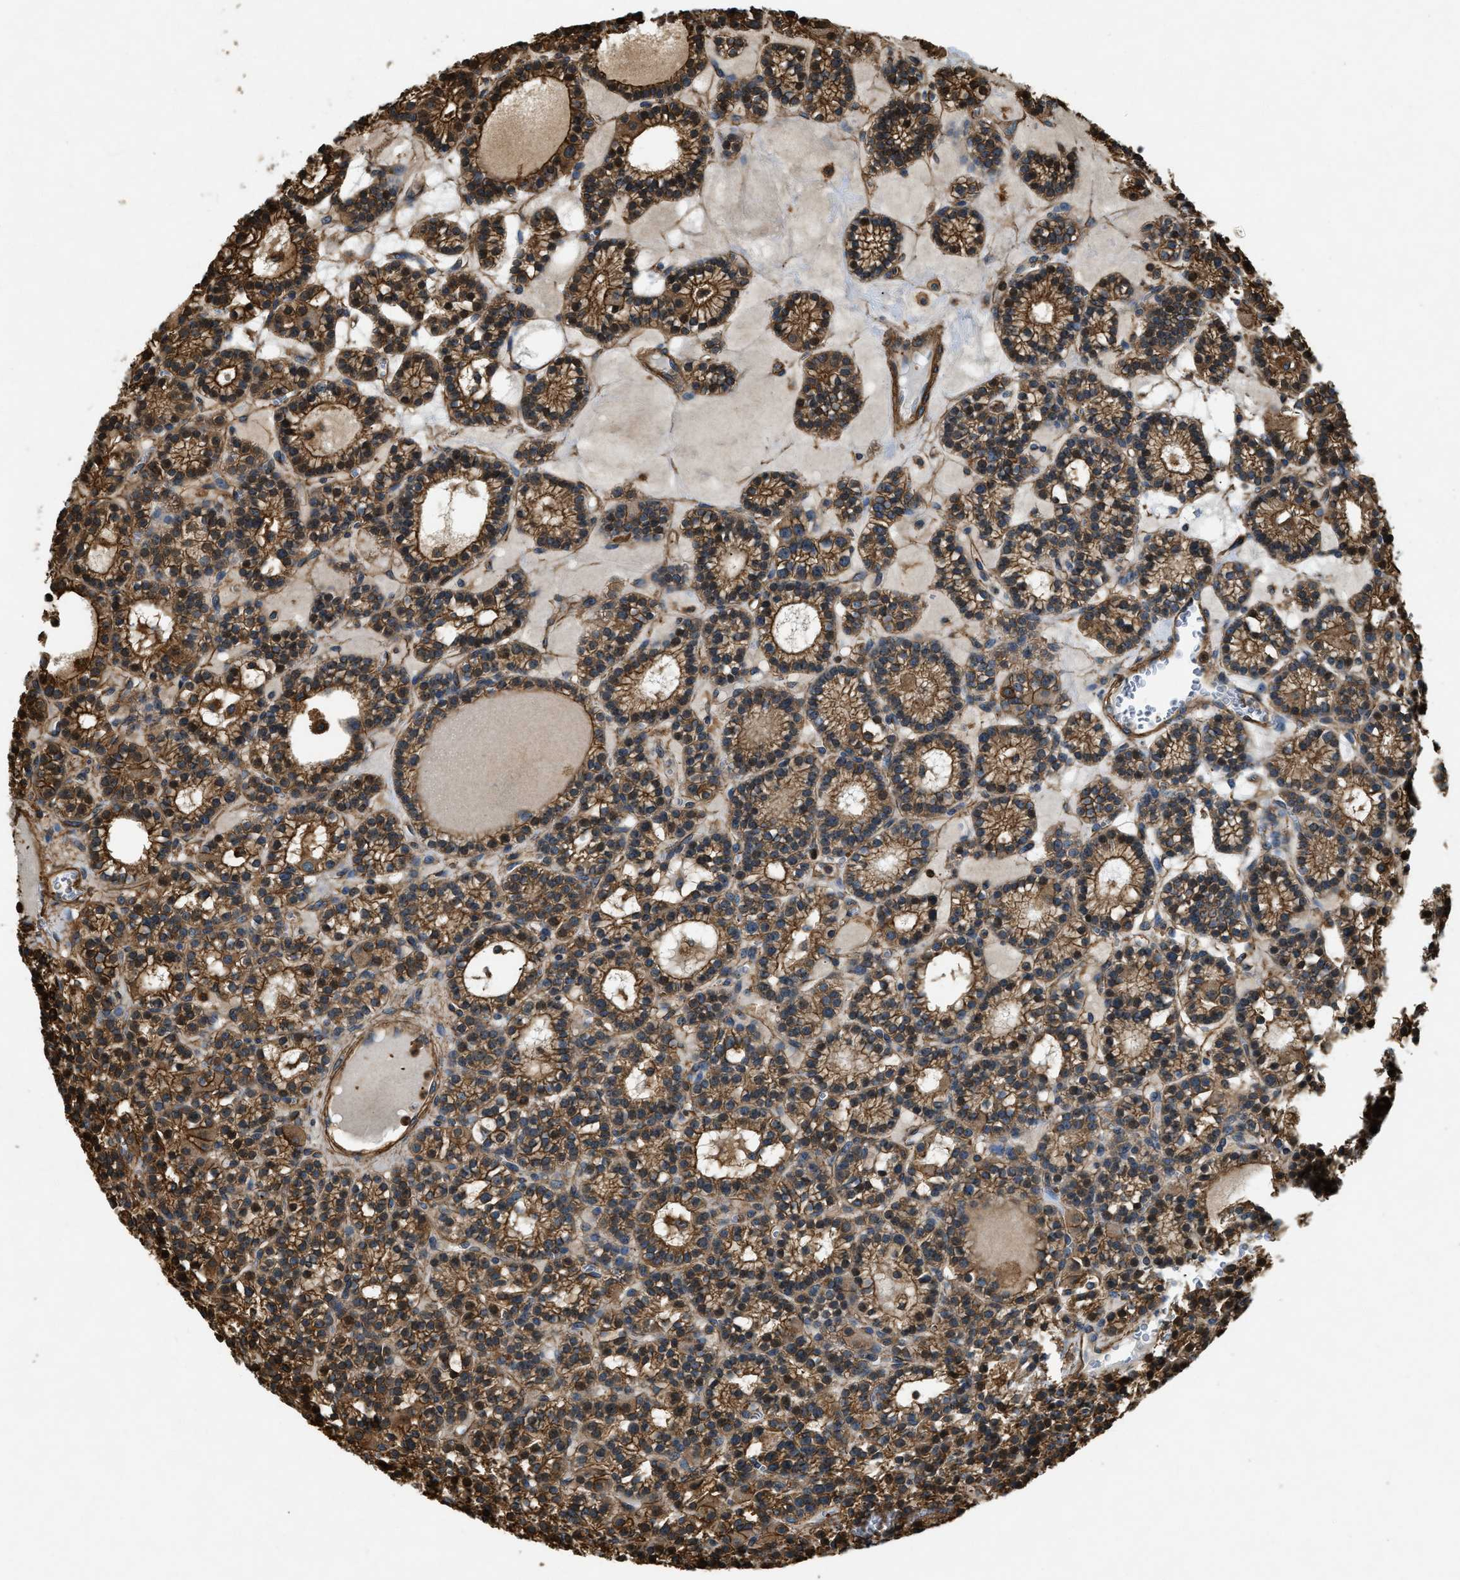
{"staining": {"intensity": "strong", "quantity": ">75%", "location": "cytoplasmic/membranous,nuclear"}, "tissue": "parathyroid gland", "cell_type": "Glandular cells", "image_type": "normal", "snomed": [{"axis": "morphology", "description": "Normal tissue, NOS"}, {"axis": "morphology", "description": "Adenoma, NOS"}, {"axis": "topography", "description": "Parathyroid gland"}], "caption": "Glandular cells show high levels of strong cytoplasmic/membranous,nuclear staining in about >75% of cells in unremarkable human parathyroid gland.", "gene": "YARS1", "patient": {"sex": "female", "age": 58}}